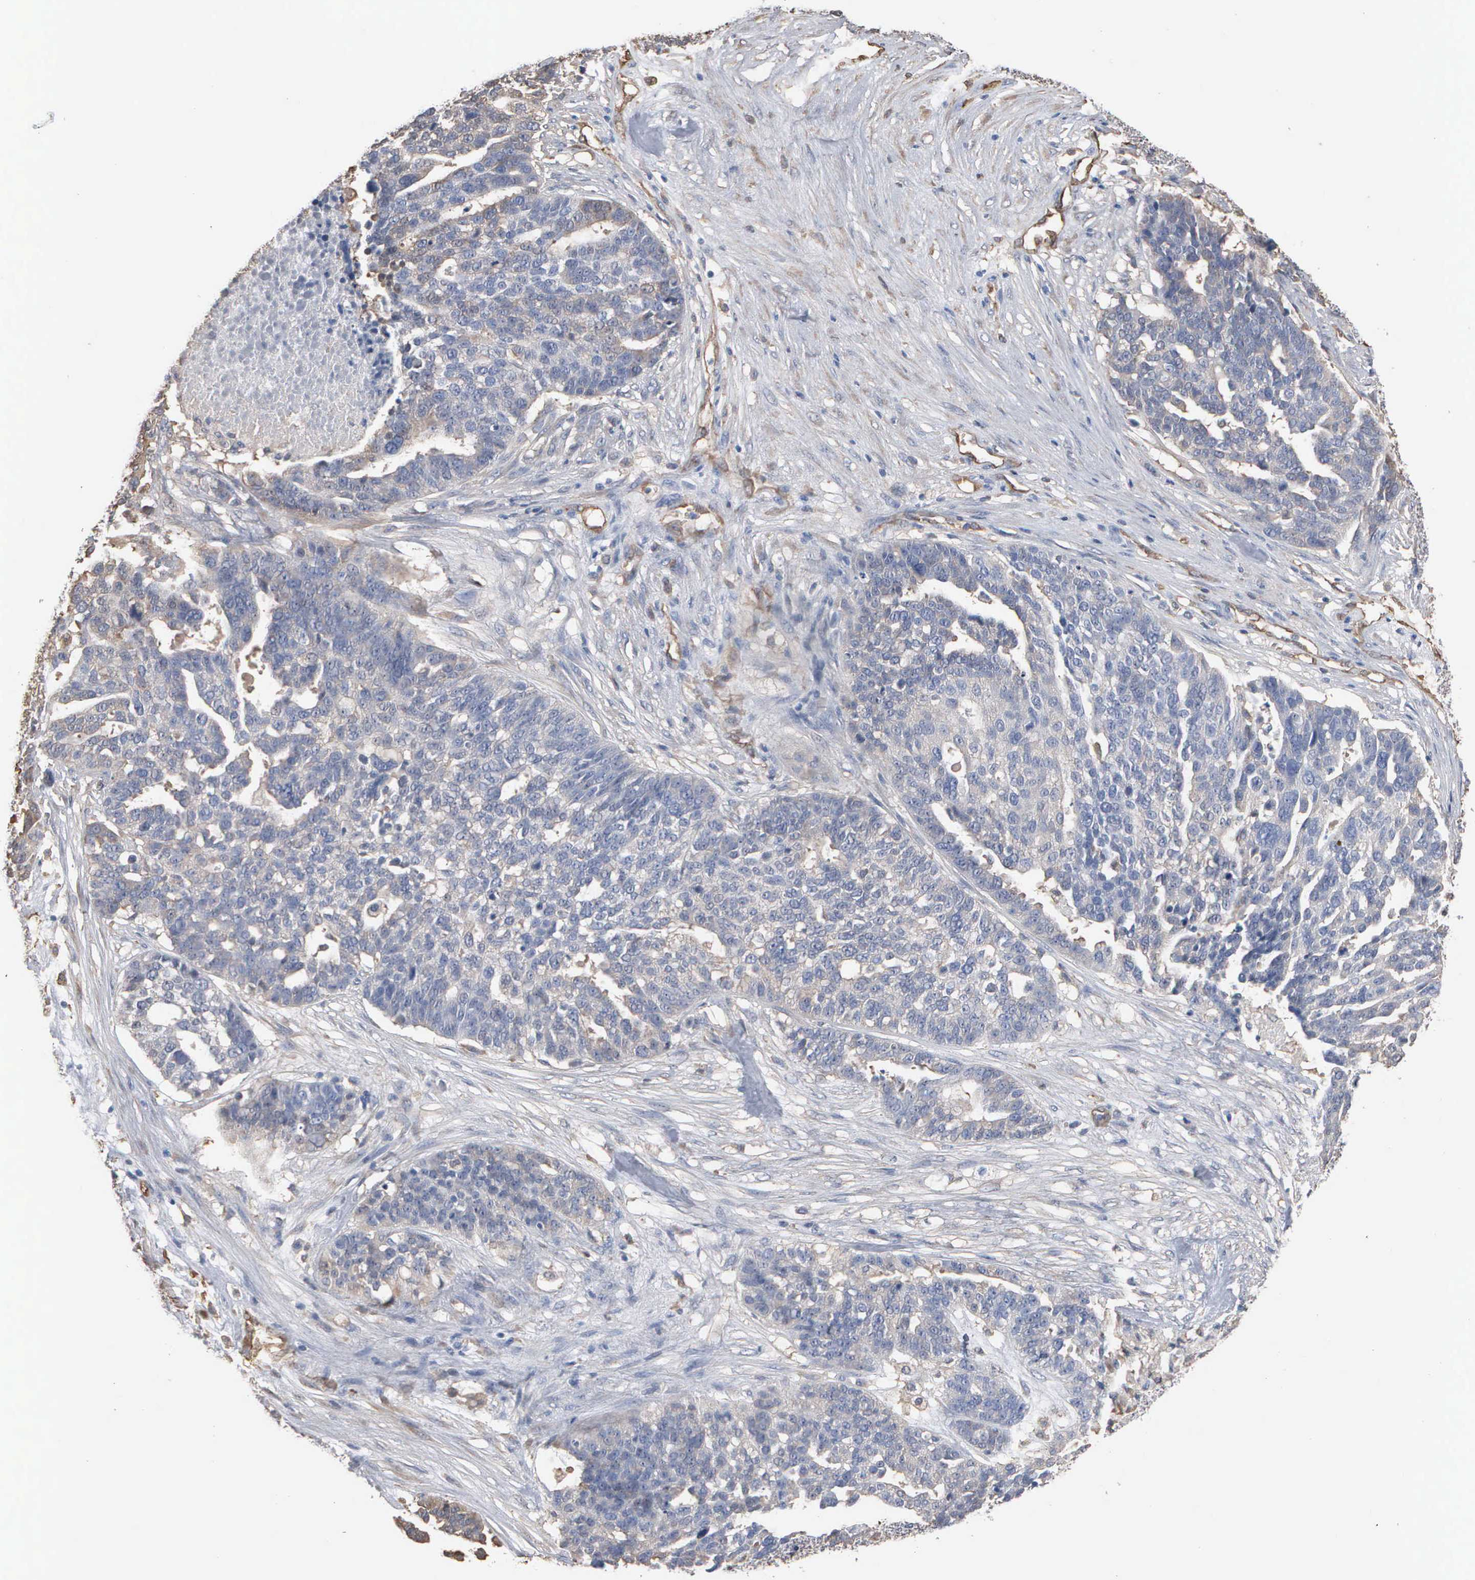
{"staining": {"intensity": "negative", "quantity": "none", "location": "none"}, "tissue": "ovarian cancer", "cell_type": "Tumor cells", "image_type": "cancer", "snomed": [{"axis": "morphology", "description": "Cystadenocarcinoma, serous, NOS"}, {"axis": "topography", "description": "Ovary"}], "caption": "Serous cystadenocarcinoma (ovarian) was stained to show a protein in brown. There is no significant expression in tumor cells. (Brightfield microscopy of DAB (3,3'-diaminobenzidine) immunohistochemistry (IHC) at high magnification).", "gene": "FSCN1", "patient": {"sex": "female", "age": 59}}